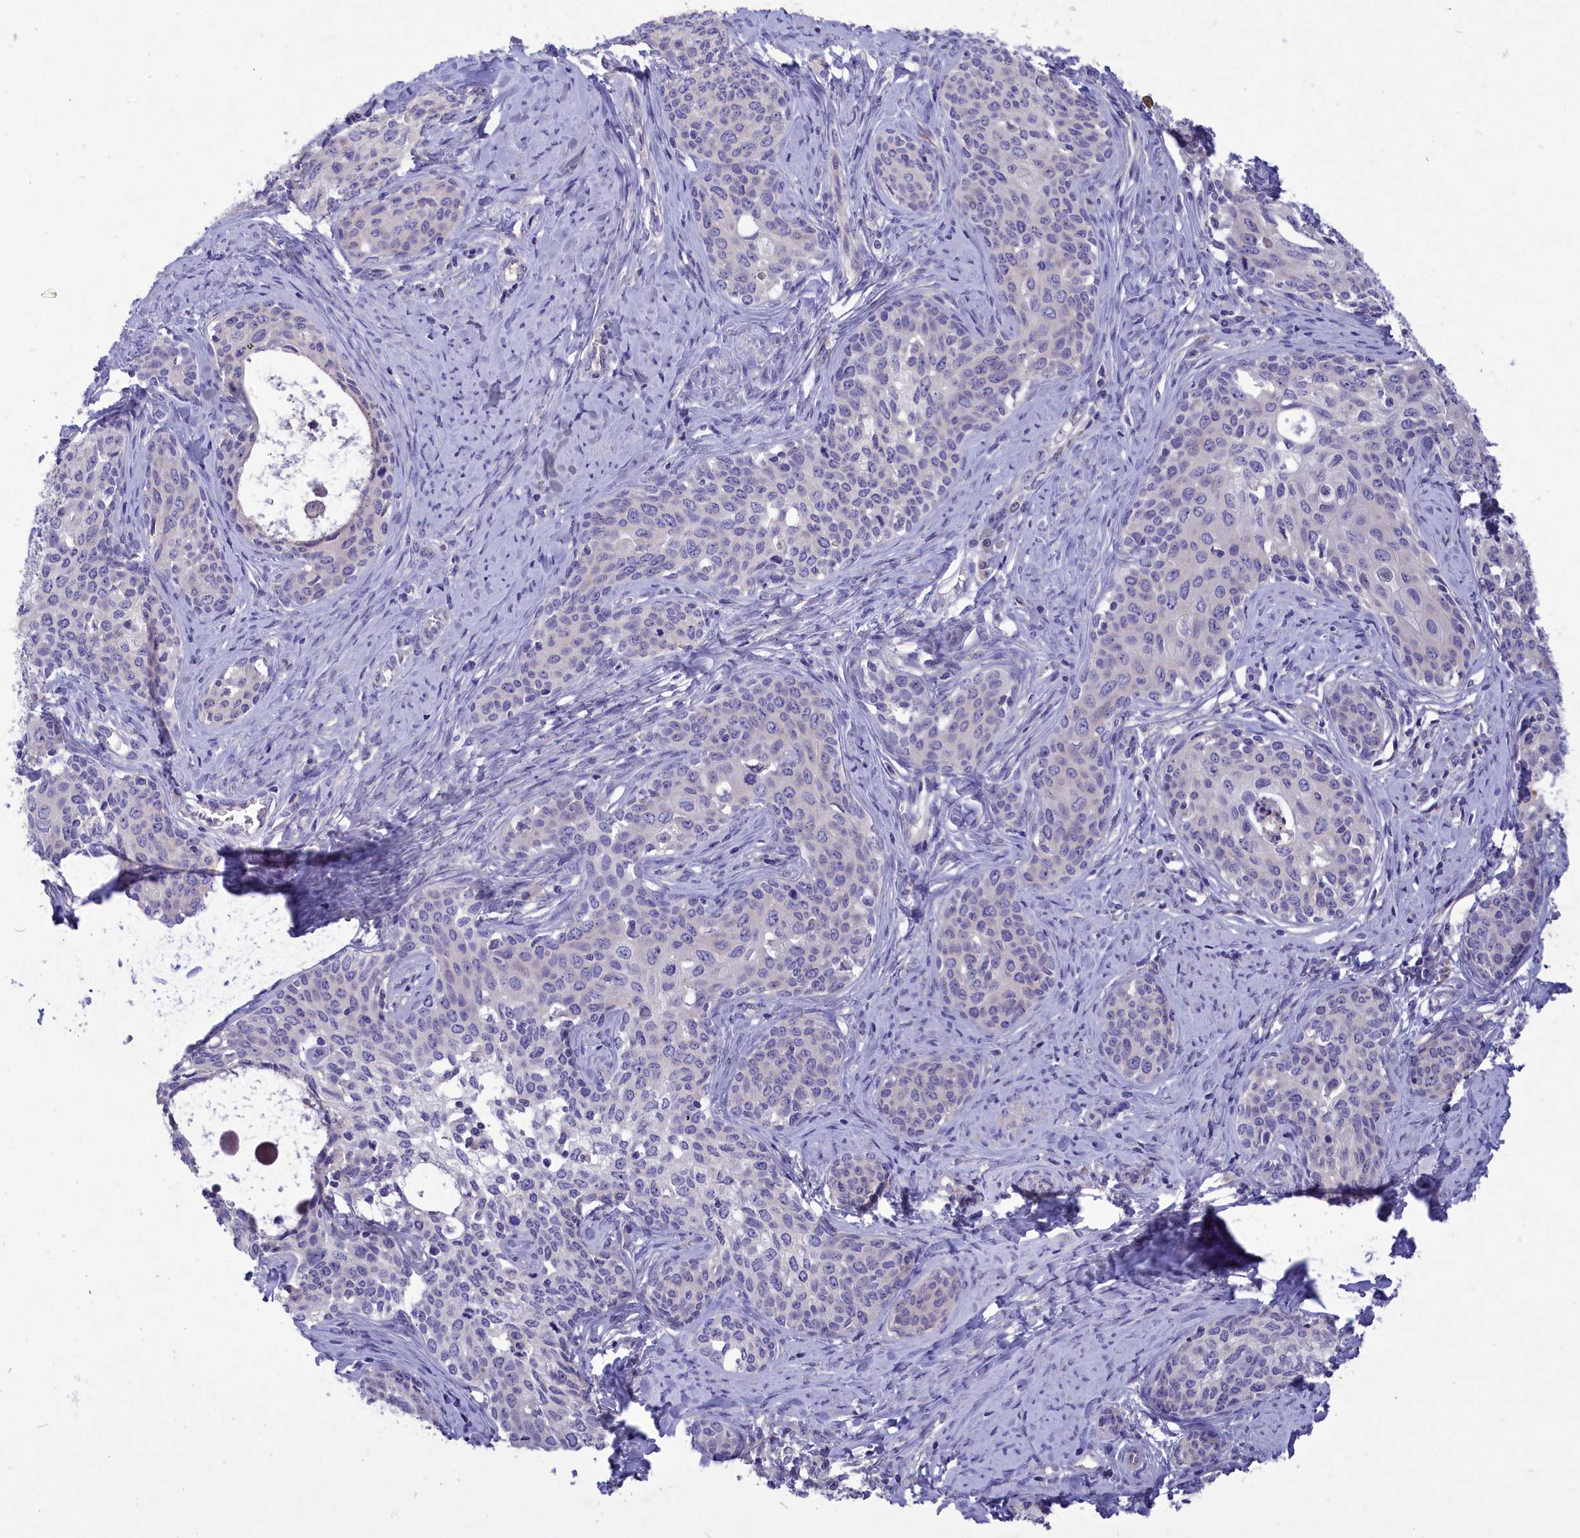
{"staining": {"intensity": "negative", "quantity": "none", "location": "none"}, "tissue": "cervical cancer", "cell_type": "Tumor cells", "image_type": "cancer", "snomed": [{"axis": "morphology", "description": "Squamous cell carcinoma, NOS"}, {"axis": "morphology", "description": "Adenocarcinoma, NOS"}, {"axis": "topography", "description": "Cervix"}], "caption": "The micrograph reveals no staining of tumor cells in cervical cancer.", "gene": "DEFB119", "patient": {"sex": "female", "age": 52}}